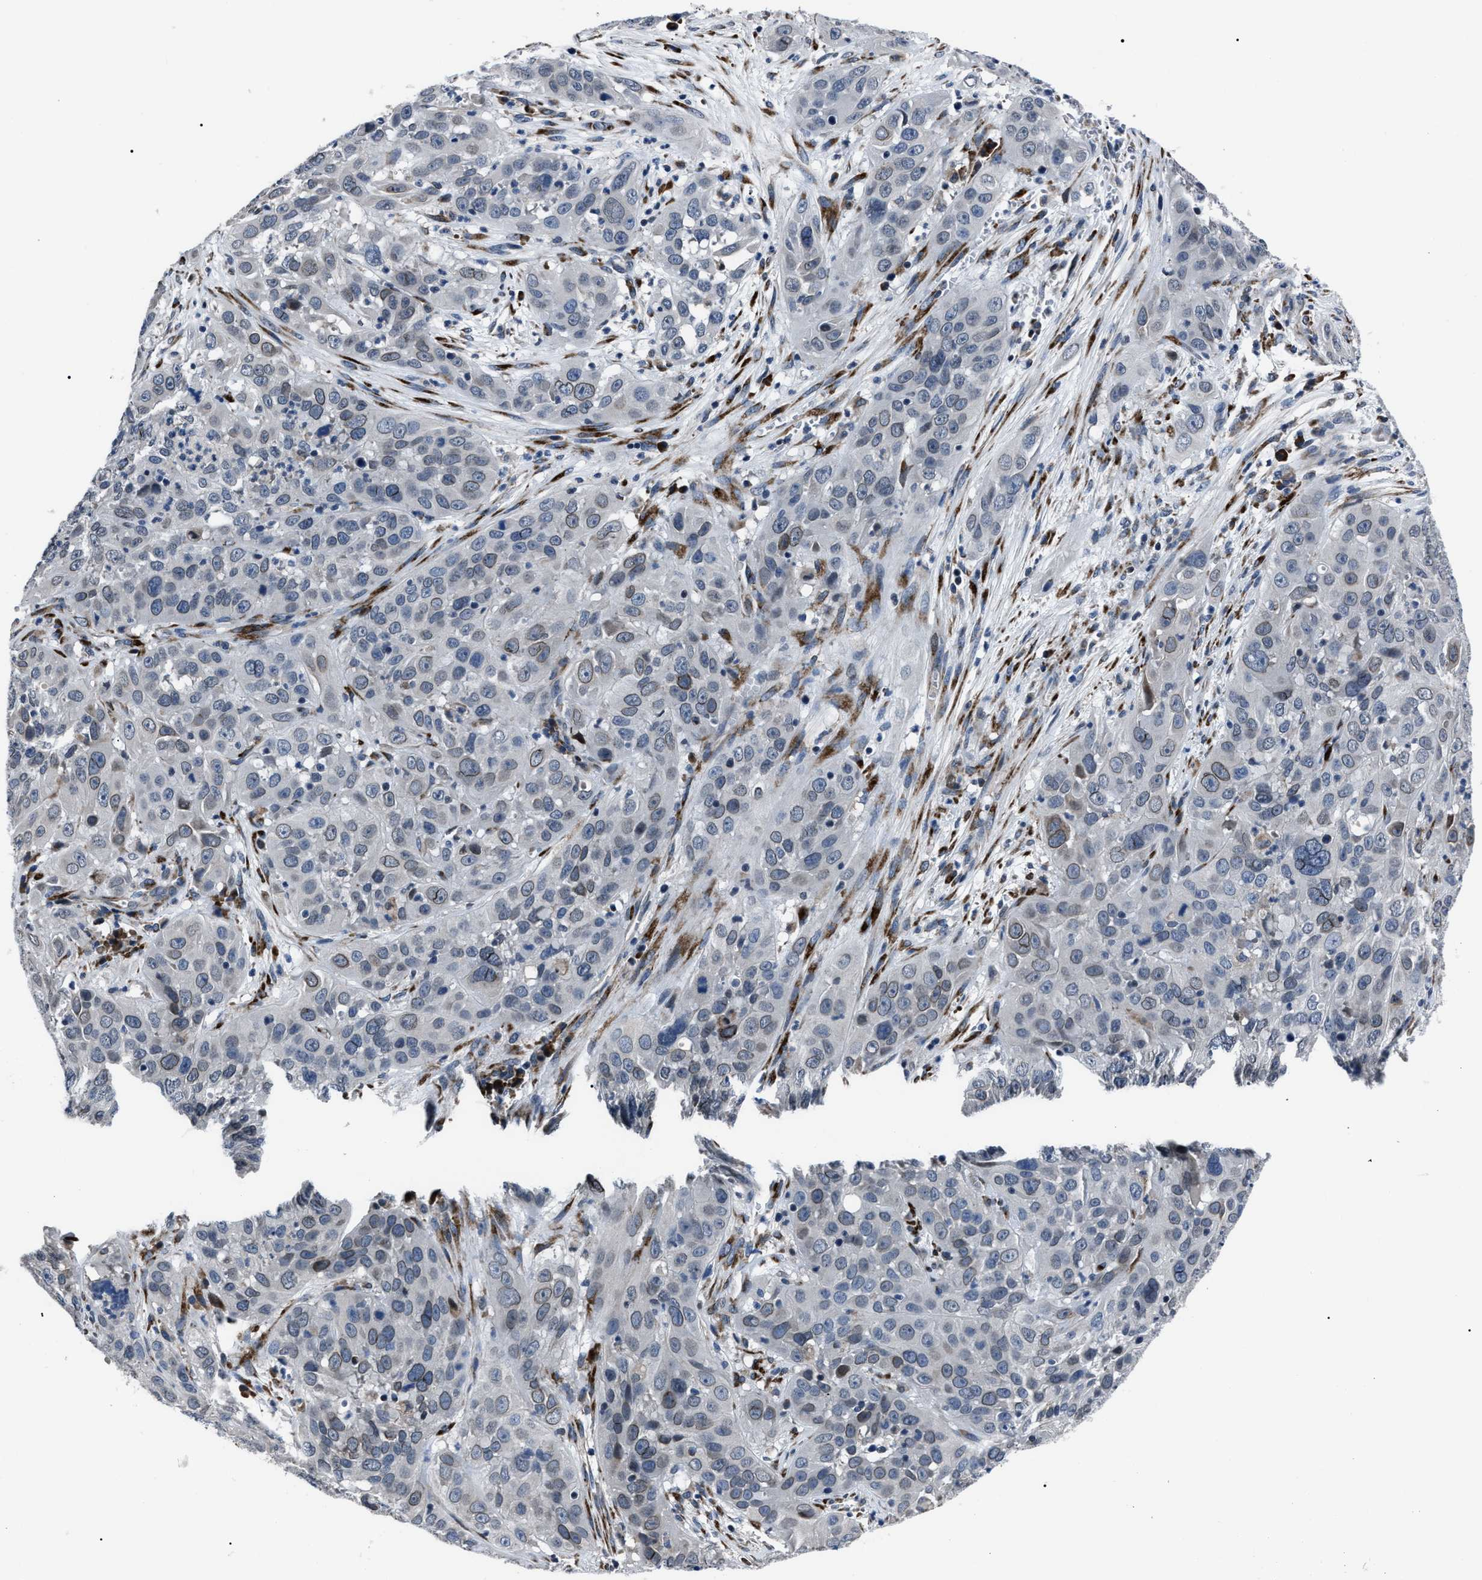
{"staining": {"intensity": "weak", "quantity": "25%-75%", "location": "cytoplasmic/membranous"}, "tissue": "cervical cancer", "cell_type": "Tumor cells", "image_type": "cancer", "snomed": [{"axis": "morphology", "description": "Squamous cell carcinoma, NOS"}, {"axis": "topography", "description": "Cervix"}], "caption": "Protein expression analysis of human cervical cancer (squamous cell carcinoma) reveals weak cytoplasmic/membranous expression in about 25%-75% of tumor cells.", "gene": "LRRC14", "patient": {"sex": "female", "age": 32}}